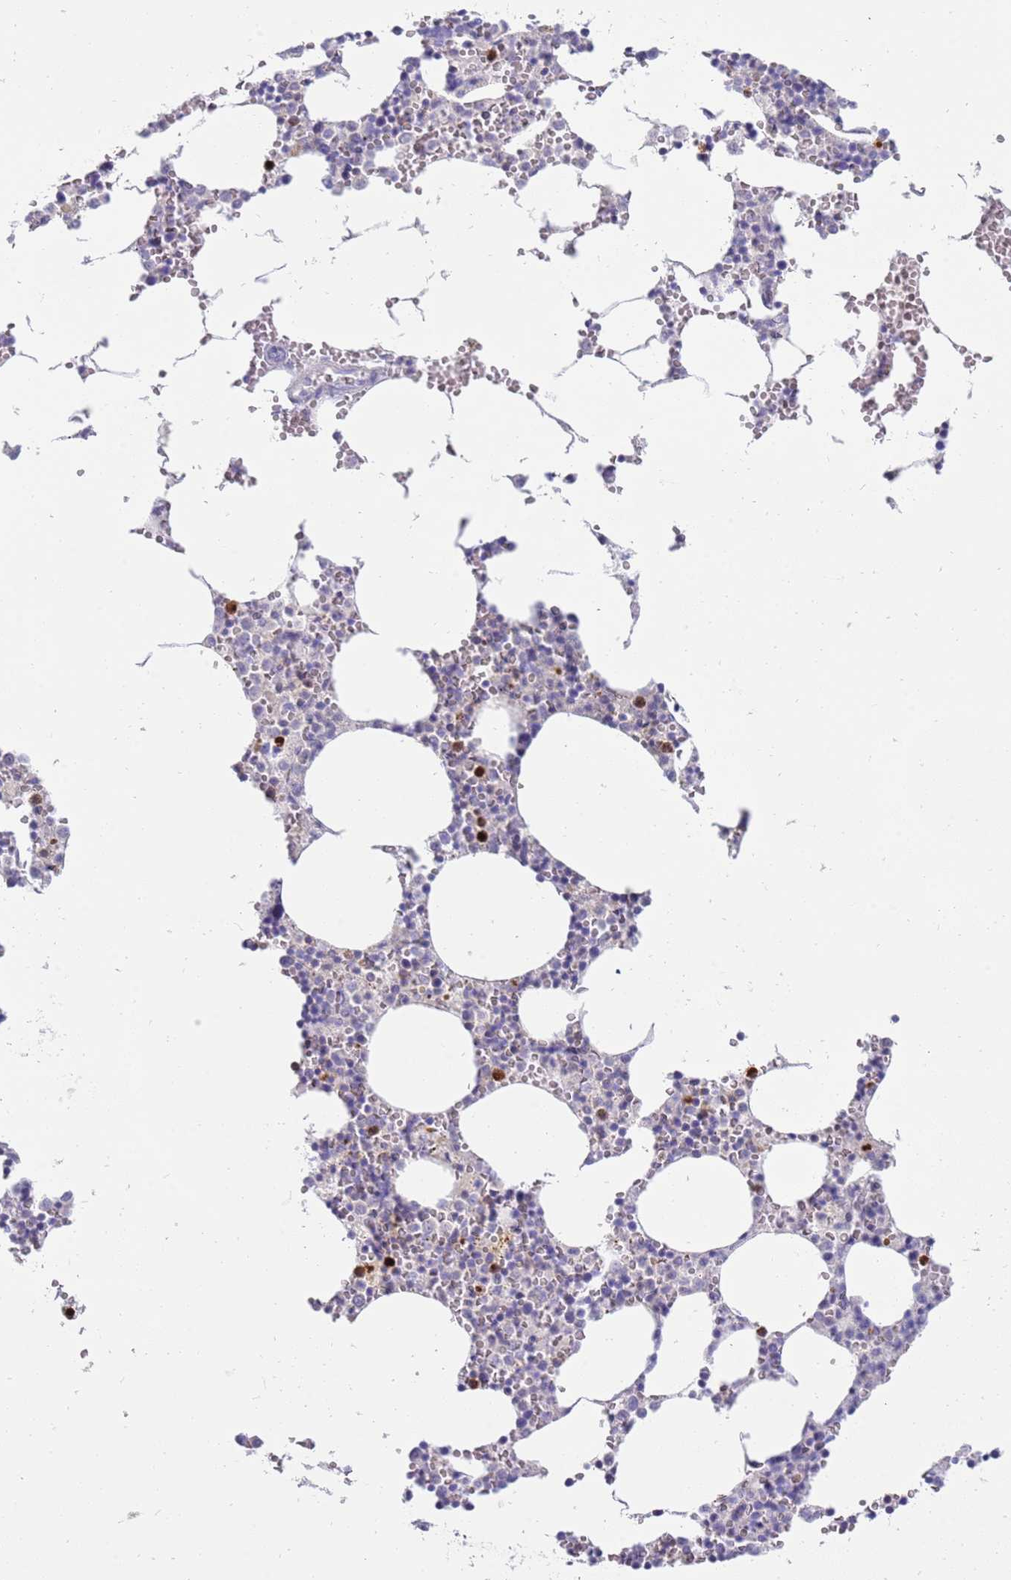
{"staining": {"intensity": "moderate", "quantity": "<25%", "location": "cytoplasmic/membranous"}, "tissue": "bone marrow", "cell_type": "Hematopoietic cells", "image_type": "normal", "snomed": [{"axis": "morphology", "description": "Normal tissue, NOS"}, {"axis": "topography", "description": "Bone marrow"}], "caption": "Immunohistochemical staining of unremarkable human bone marrow reveals <25% levels of moderate cytoplasmic/membranous protein staining in about <25% of hematopoietic cells. (brown staining indicates protein expression, while blue staining denotes nuclei).", "gene": "STK25", "patient": {"sex": "female", "age": 64}}